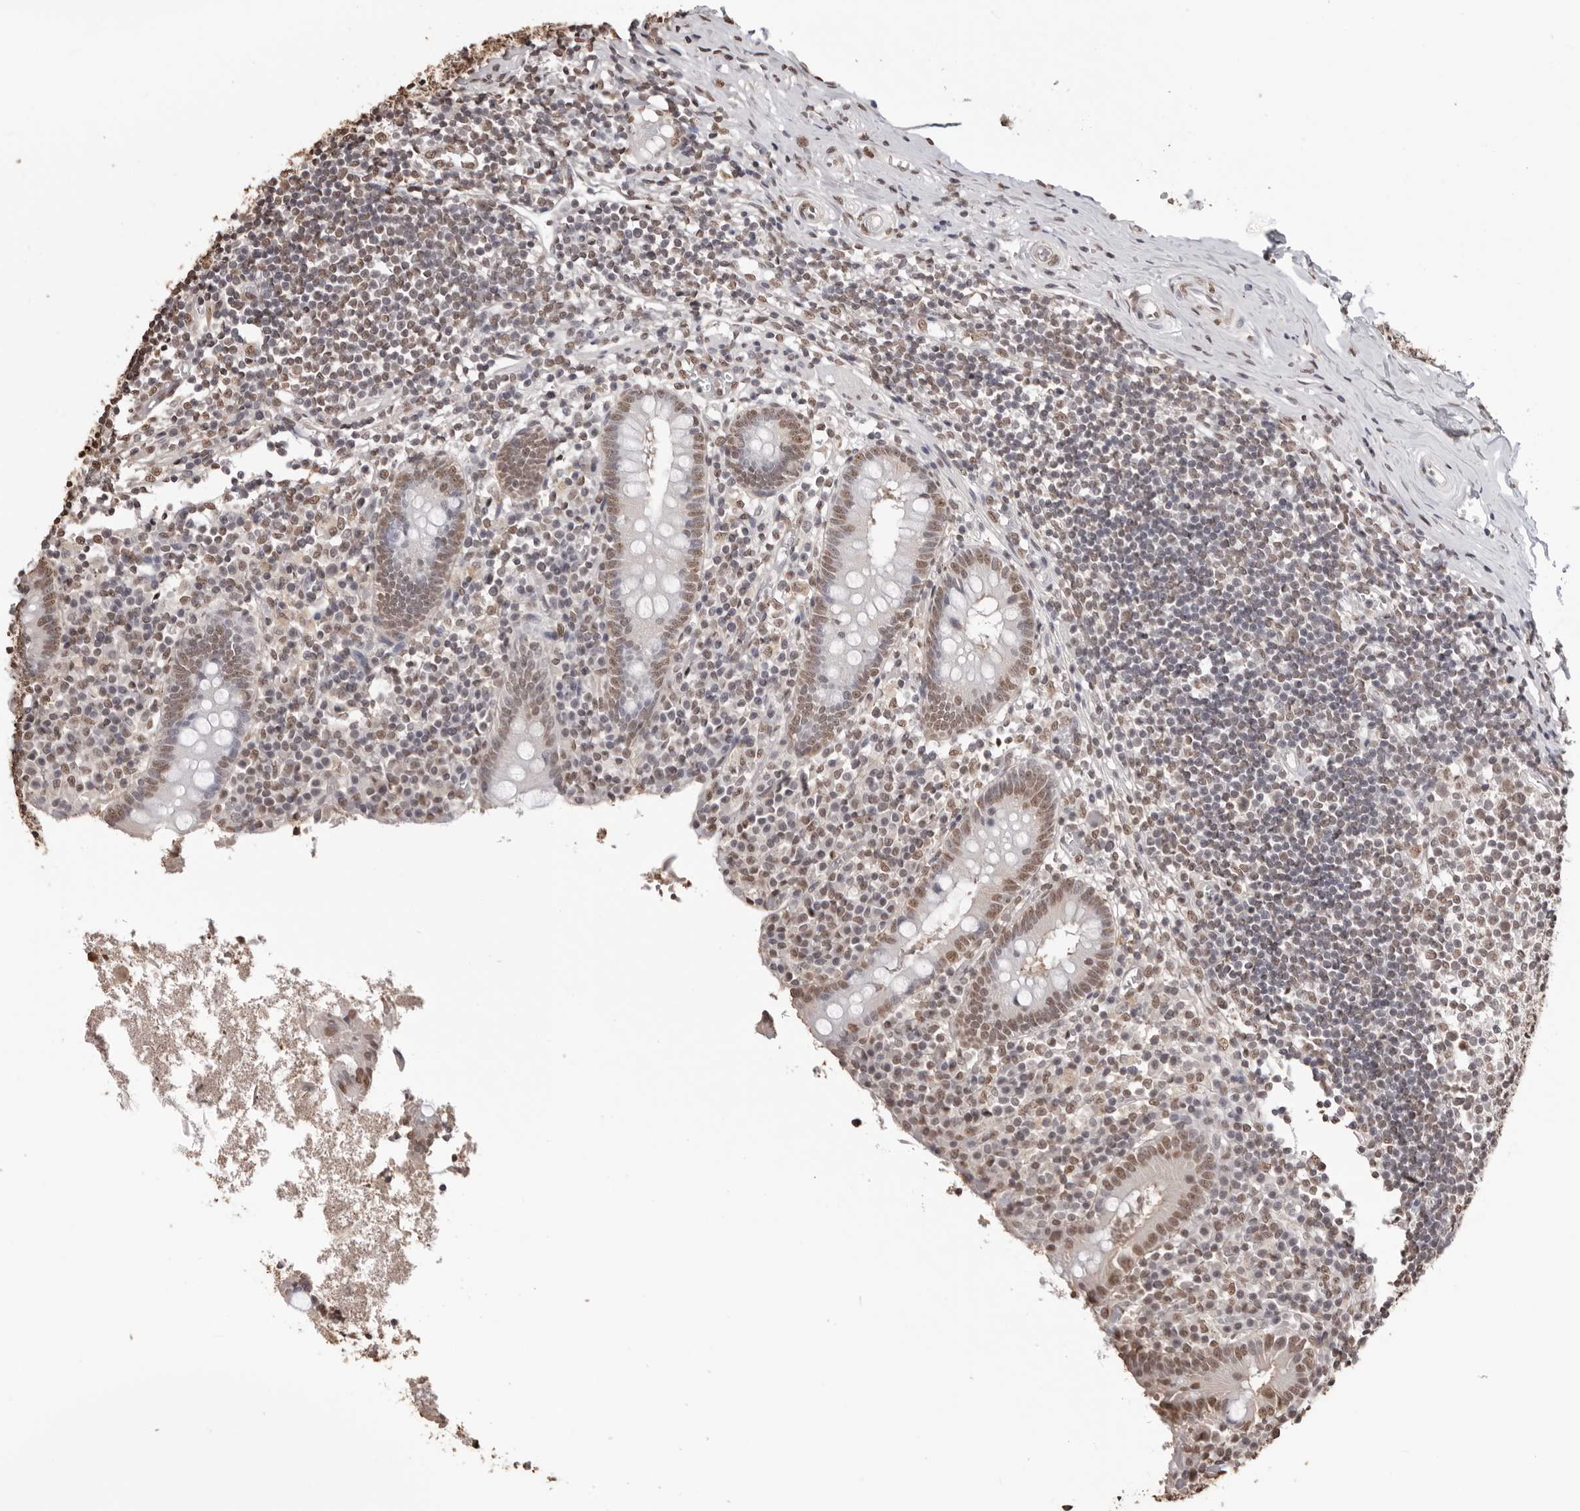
{"staining": {"intensity": "moderate", "quantity": ">75%", "location": "nuclear"}, "tissue": "appendix", "cell_type": "Glandular cells", "image_type": "normal", "snomed": [{"axis": "morphology", "description": "Normal tissue, NOS"}, {"axis": "topography", "description": "Appendix"}], "caption": "IHC image of benign appendix: human appendix stained using IHC reveals medium levels of moderate protein expression localized specifically in the nuclear of glandular cells, appearing as a nuclear brown color.", "gene": "OLIG3", "patient": {"sex": "female", "age": 17}}